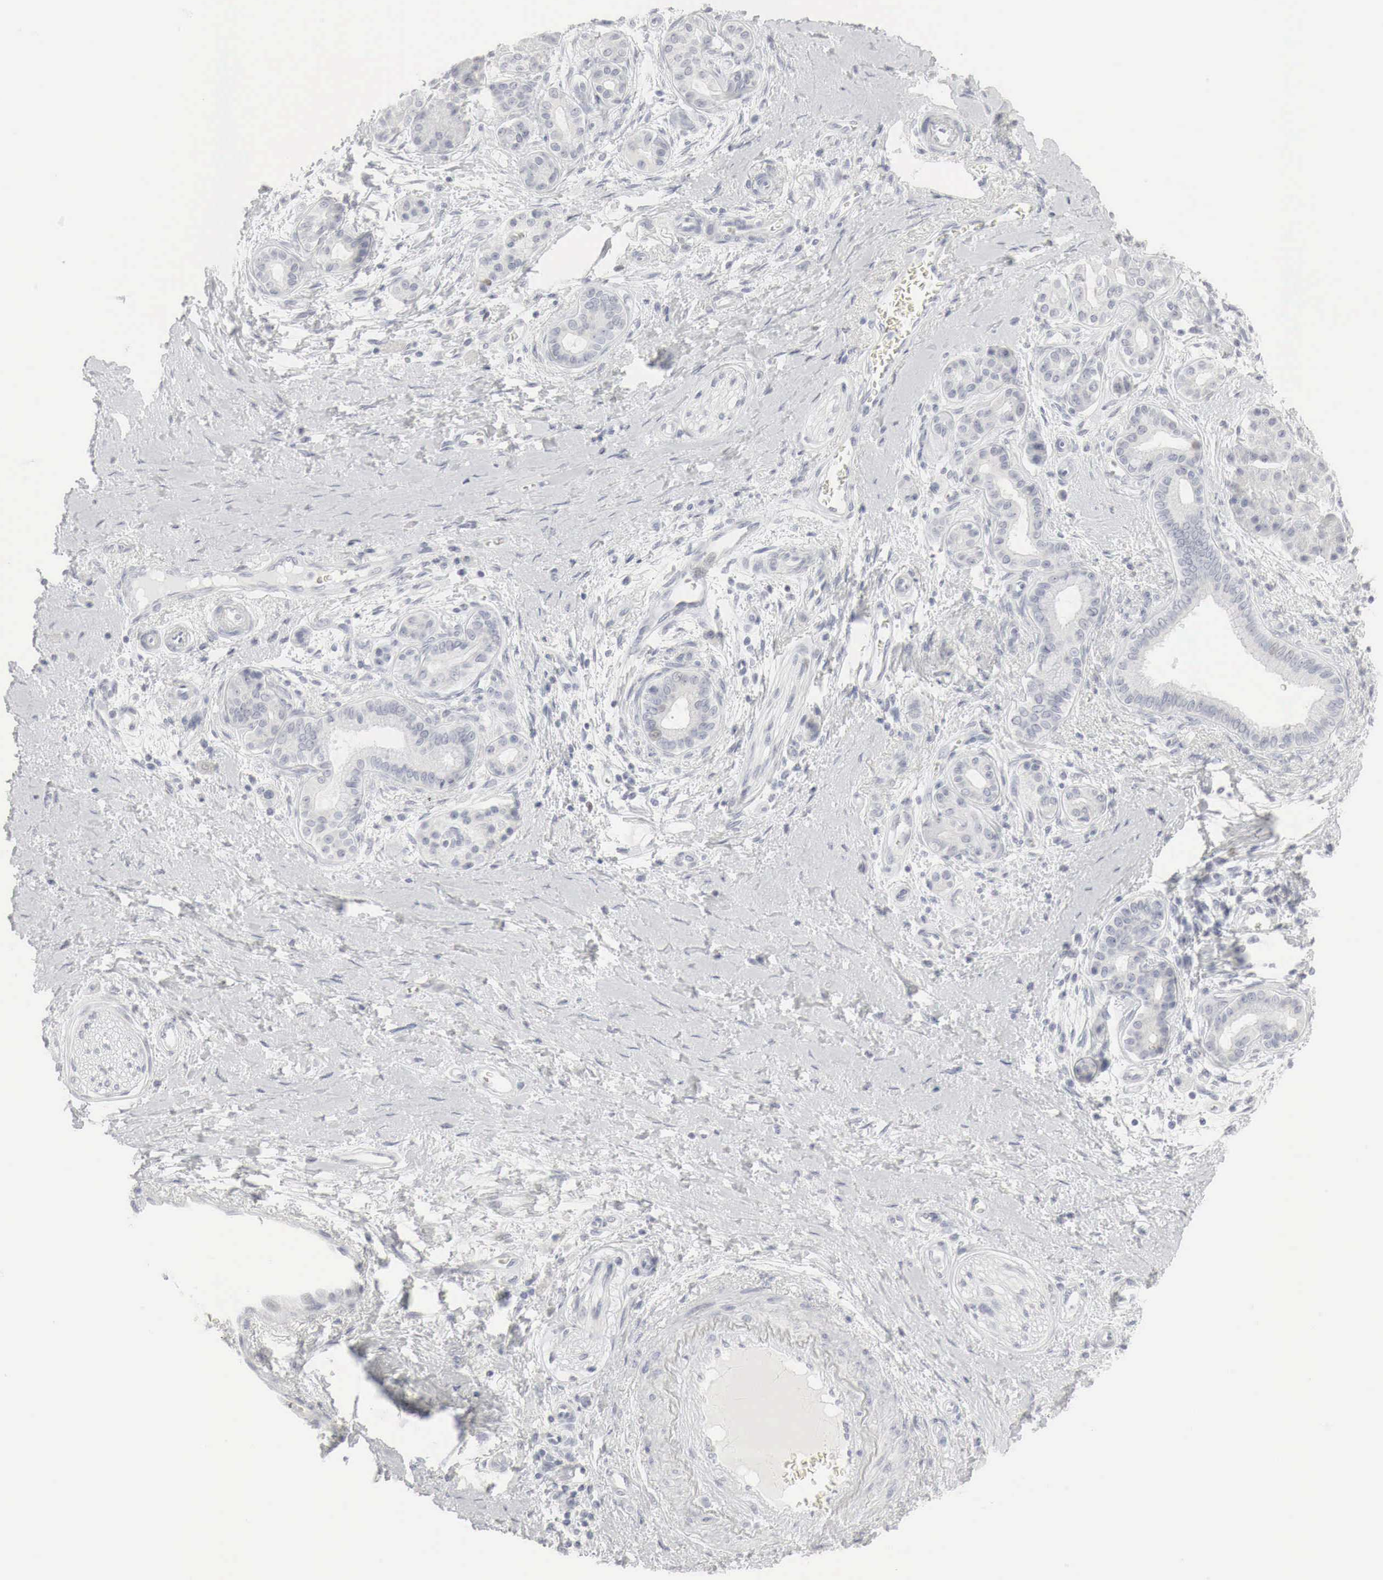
{"staining": {"intensity": "negative", "quantity": "none", "location": "none"}, "tissue": "pancreatic cancer", "cell_type": "Tumor cells", "image_type": "cancer", "snomed": [{"axis": "morphology", "description": "Adenocarcinoma, NOS"}, {"axis": "topography", "description": "Pancreas"}], "caption": "Tumor cells are negative for brown protein staining in pancreatic adenocarcinoma.", "gene": "TP63", "patient": {"sex": "female", "age": 66}}